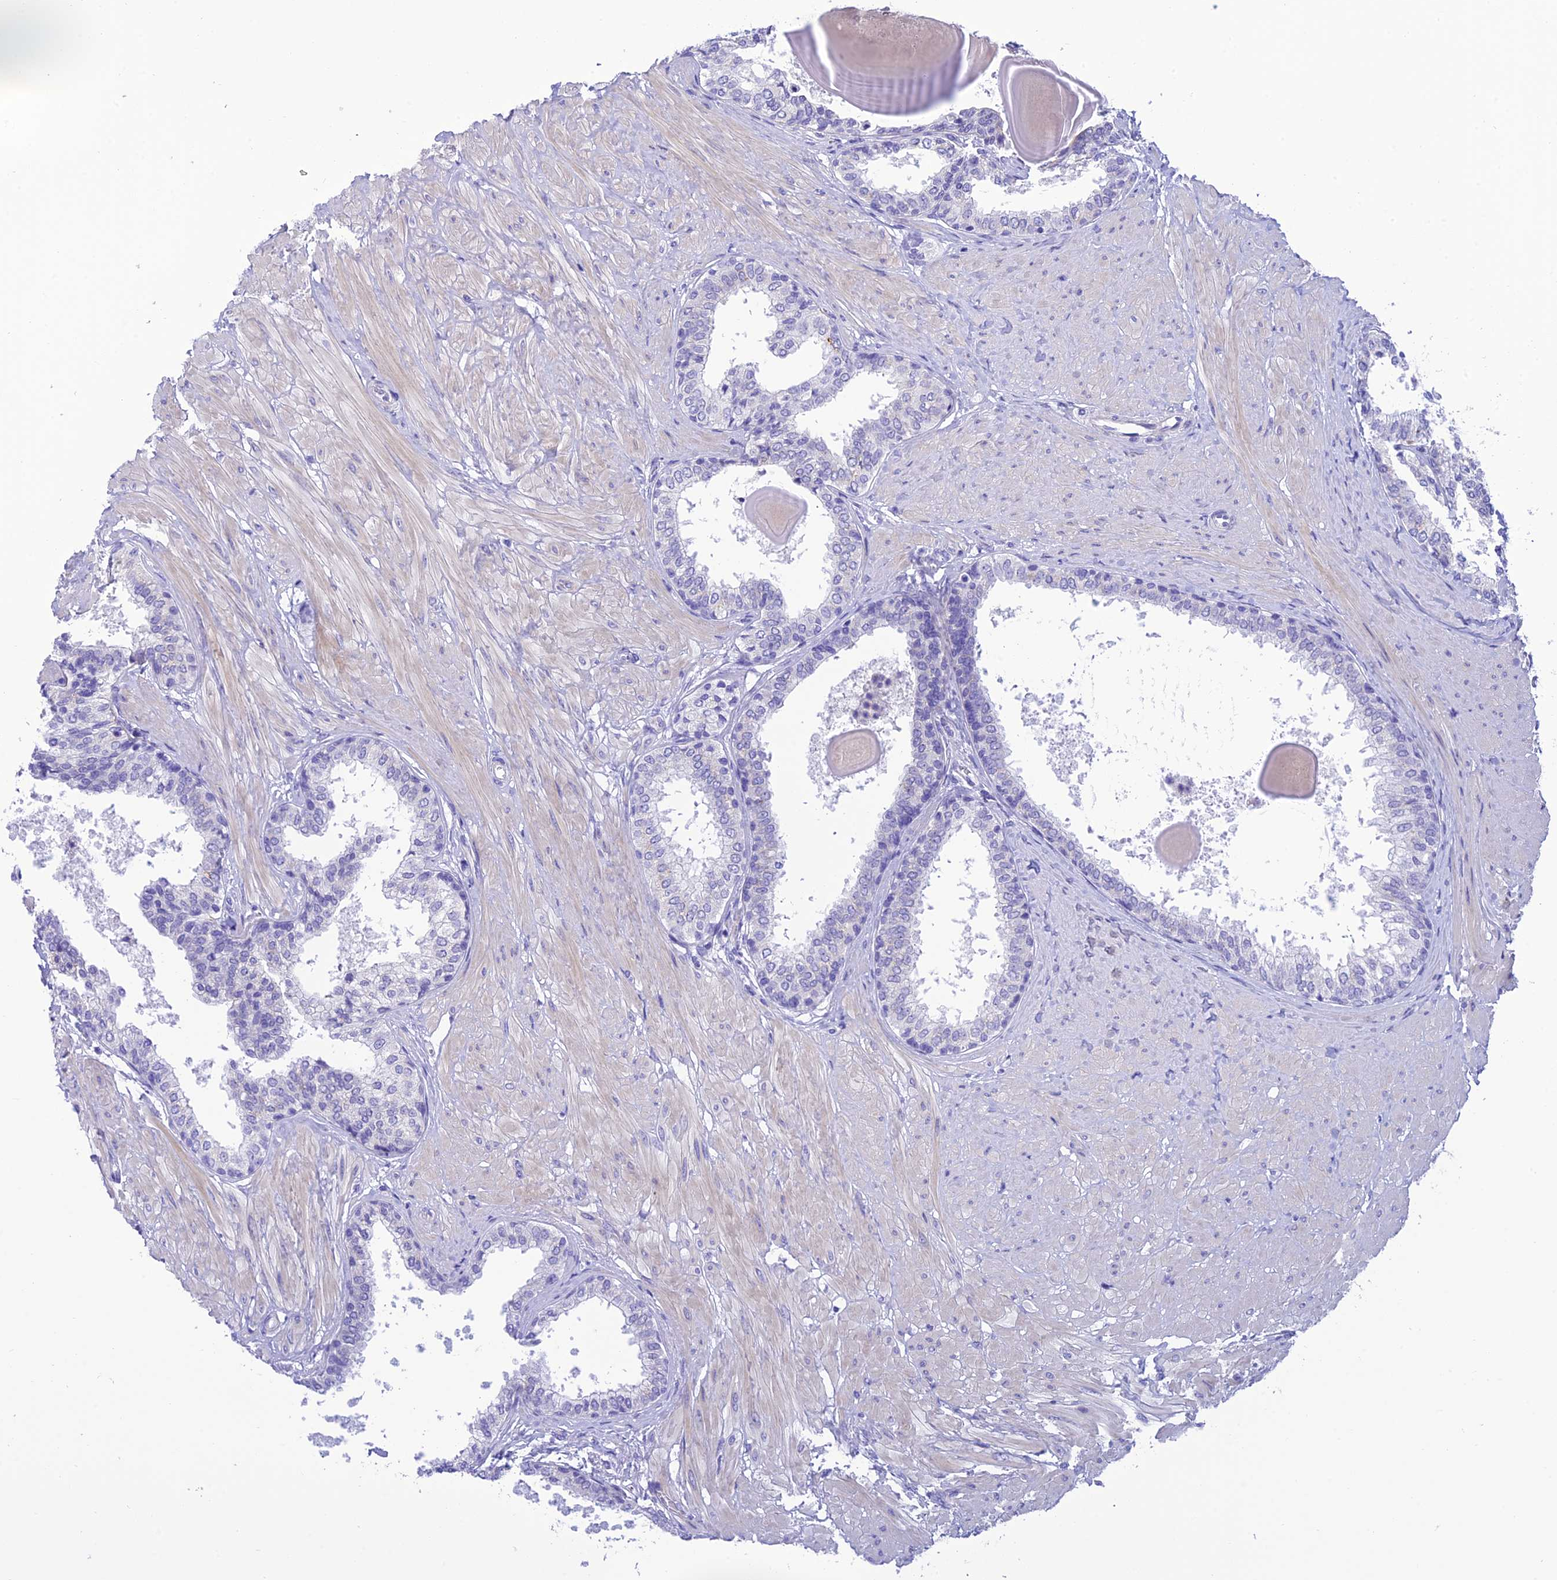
{"staining": {"intensity": "negative", "quantity": "none", "location": "none"}, "tissue": "prostate", "cell_type": "Glandular cells", "image_type": "normal", "snomed": [{"axis": "morphology", "description": "Normal tissue, NOS"}, {"axis": "topography", "description": "Prostate"}], "caption": "Immunohistochemical staining of normal human prostate shows no significant expression in glandular cells.", "gene": "C17orf67", "patient": {"sex": "male", "age": 48}}